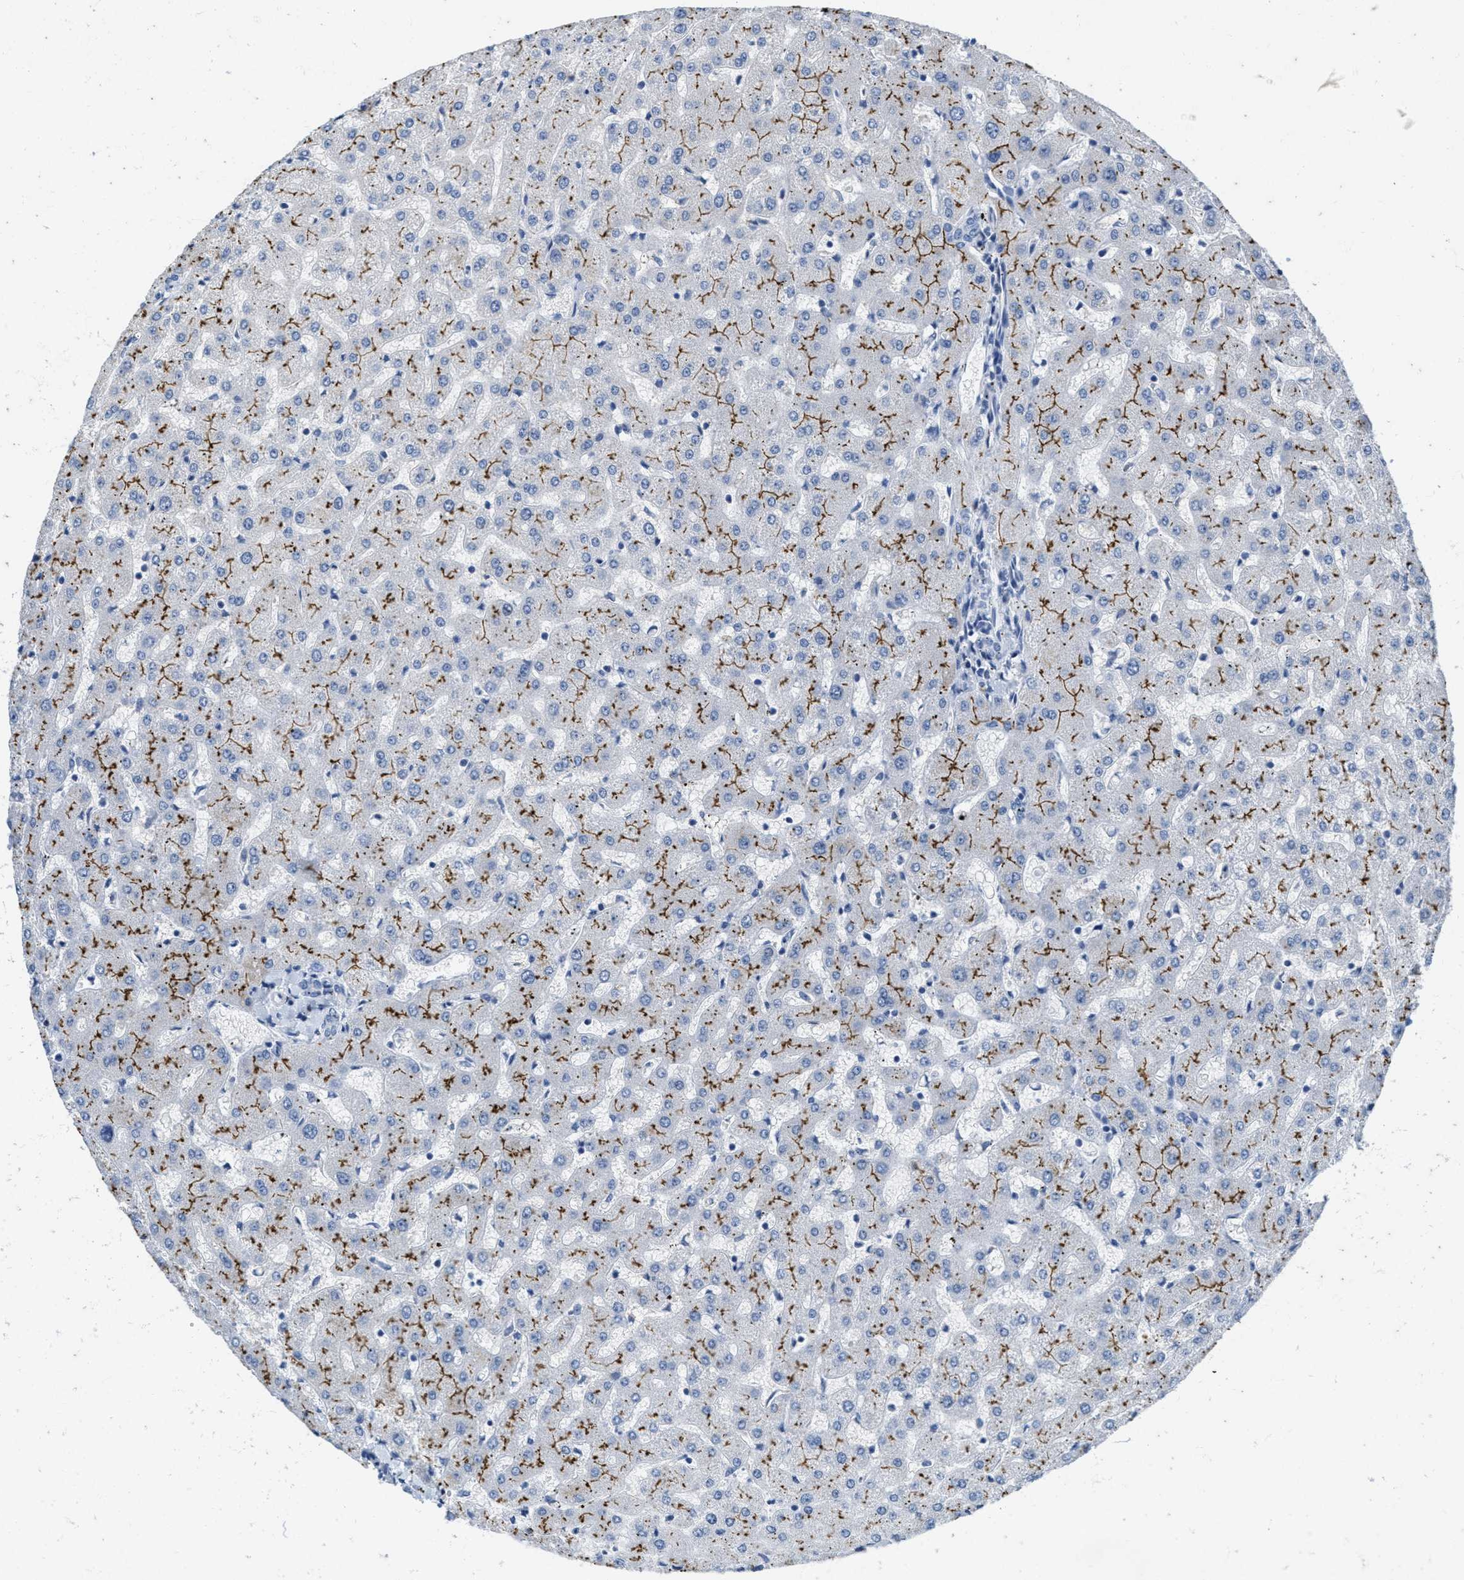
{"staining": {"intensity": "negative", "quantity": "none", "location": "none"}, "tissue": "liver", "cell_type": "Cholangiocytes", "image_type": "normal", "snomed": [{"axis": "morphology", "description": "Normal tissue, NOS"}, {"axis": "topography", "description": "Liver"}], "caption": "High magnification brightfield microscopy of normal liver stained with DAB (3,3'-diaminobenzidine) (brown) and counterstained with hematoxylin (blue): cholangiocytes show no significant staining. (DAB IHC with hematoxylin counter stain).", "gene": "ABCB11", "patient": {"sex": "female", "age": 63}}